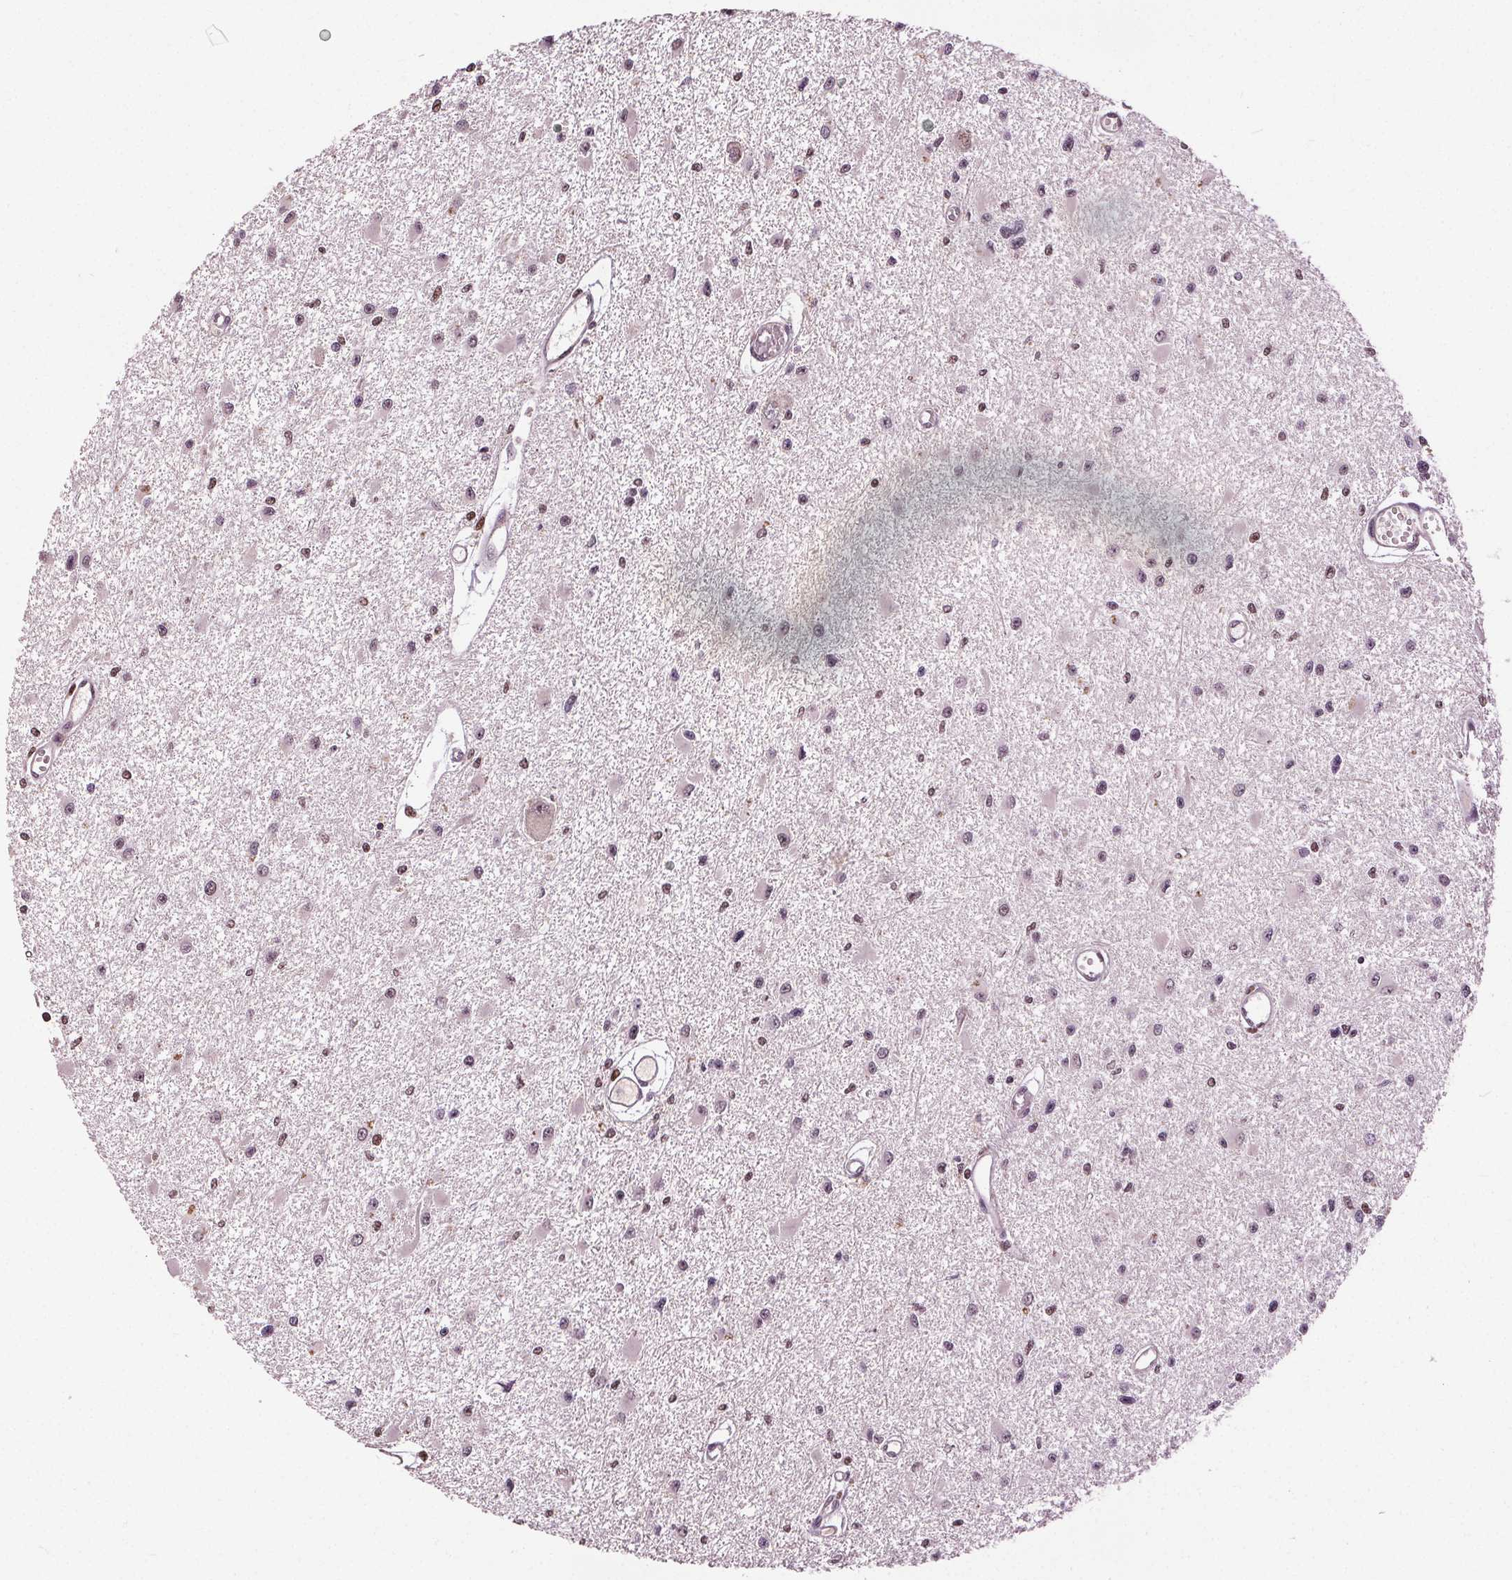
{"staining": {"intensity": "weak", "quantity": "25%-75%", "location": "nuclear"}, "tissue": "glioma", "cell_type": "Tumor cells", "image_type": "cancer", "snomed": [{"axis": "morphology", "description": "Glioma, malignant, High grade"}, {"axis": "topography", "description": "Brain"}], "caption": "High-power microscopy captured an immunohistochemistry (IHC) micrograph of glioma, revealing weak nuclear expression in about 25%-75% of tumor cells. (brown staining indicates protein expression, while blue staining denotes nuclei).", "gene": "DDX11", "patient": {"sex": "male", "age": 54}}